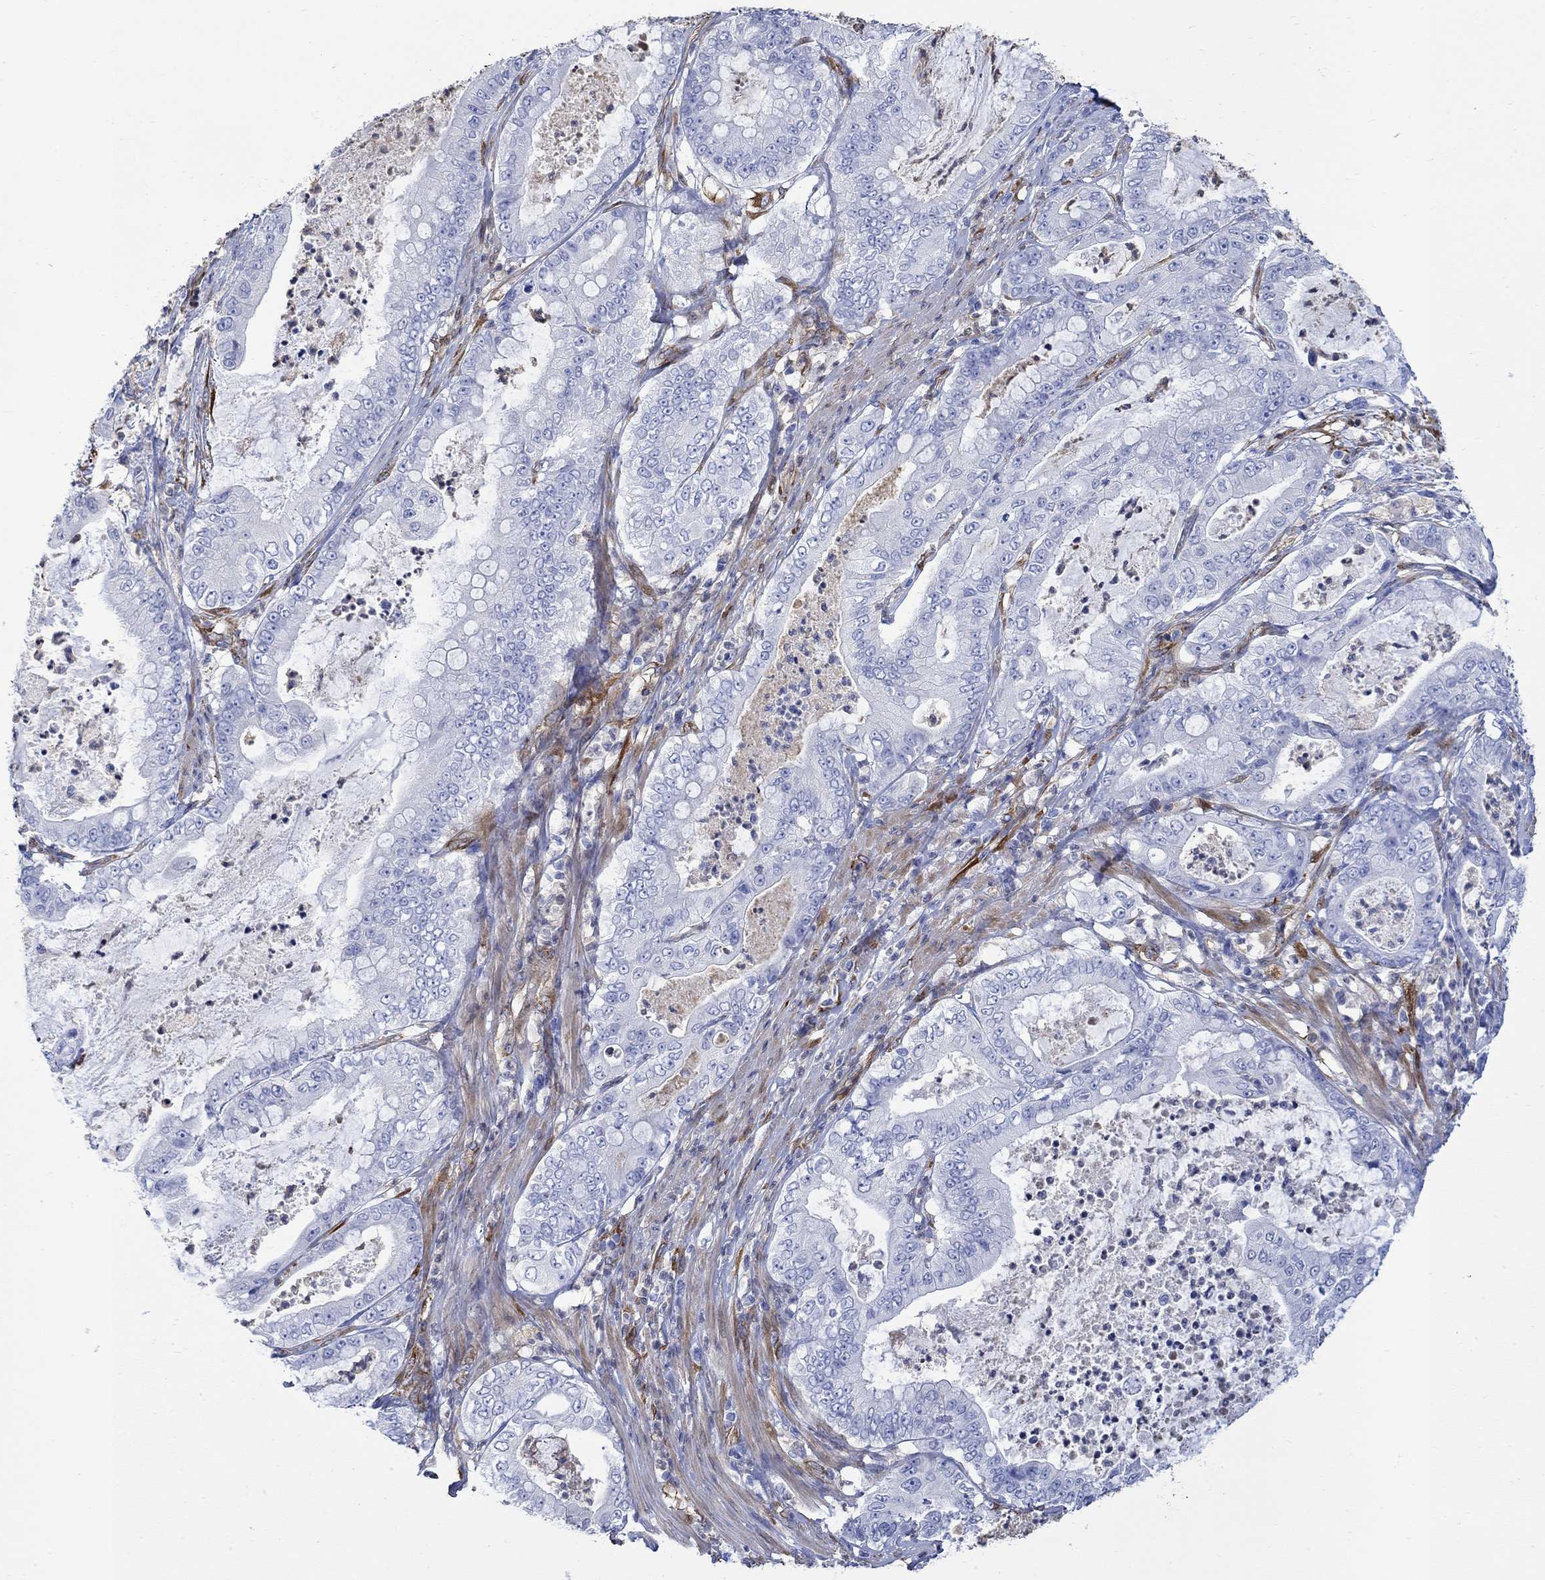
{"staining": {"intensity": "negative", "quantity": "none", "location": "none"}, "tissue": "pancreatic cancer", "cell_type": "Tumor cells", "image_type": "cancer", "snomed": [{"axis": "morphology", "description": "Adenocarcinoma, NOS"}, {"axis": "topography", "description": "Pancreas"}], "caption": "Tumor cells show no significant positivity in adenocarcinoma (pancreatic). (DAB IHC, high magnification).", "gene": "TGM2", "patient": {"sex": "male", "age": 71}}